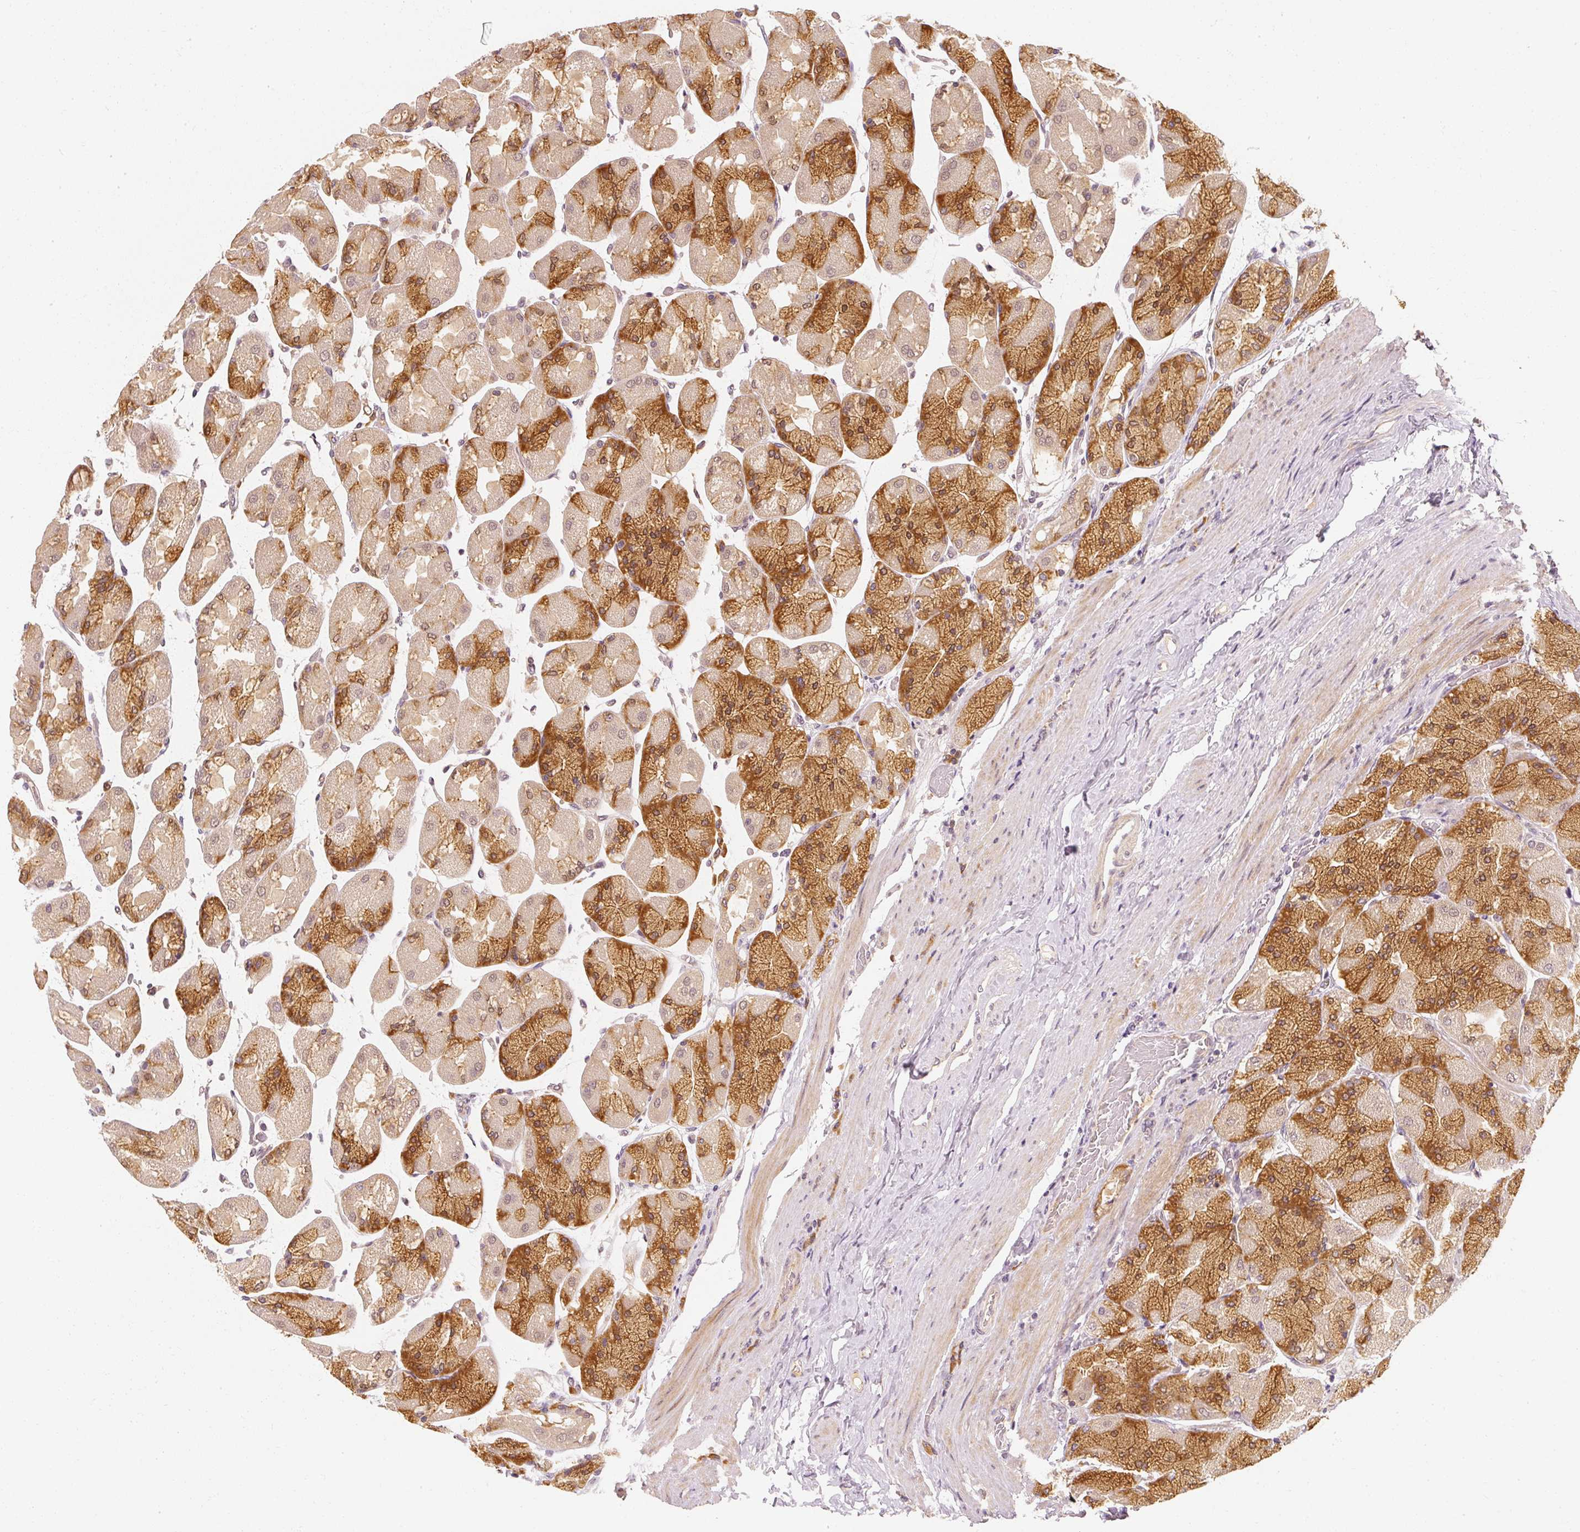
{"staining": {"intensity": "strong", "quantity": "25%-75%", "location": "cytoplasmic/membranous"}, "tissue": "stomach", "cell_type": "Glandular cells", "image_type": "normal", "snomed": [{"axis": "morphology", "description": "Normal tissue, NOS"}, {"axis": "topography", "description": "Stomach"}], "caption": "This histopathology image exhibits immunohistochemistry staining of unremarkable human stomach, with high strong cytoplasmic/membranous staining in approximately 25%-75% of glandular cells.", "gene": "EEF1A1", "patient": {"sex": "female", "age": 61}}